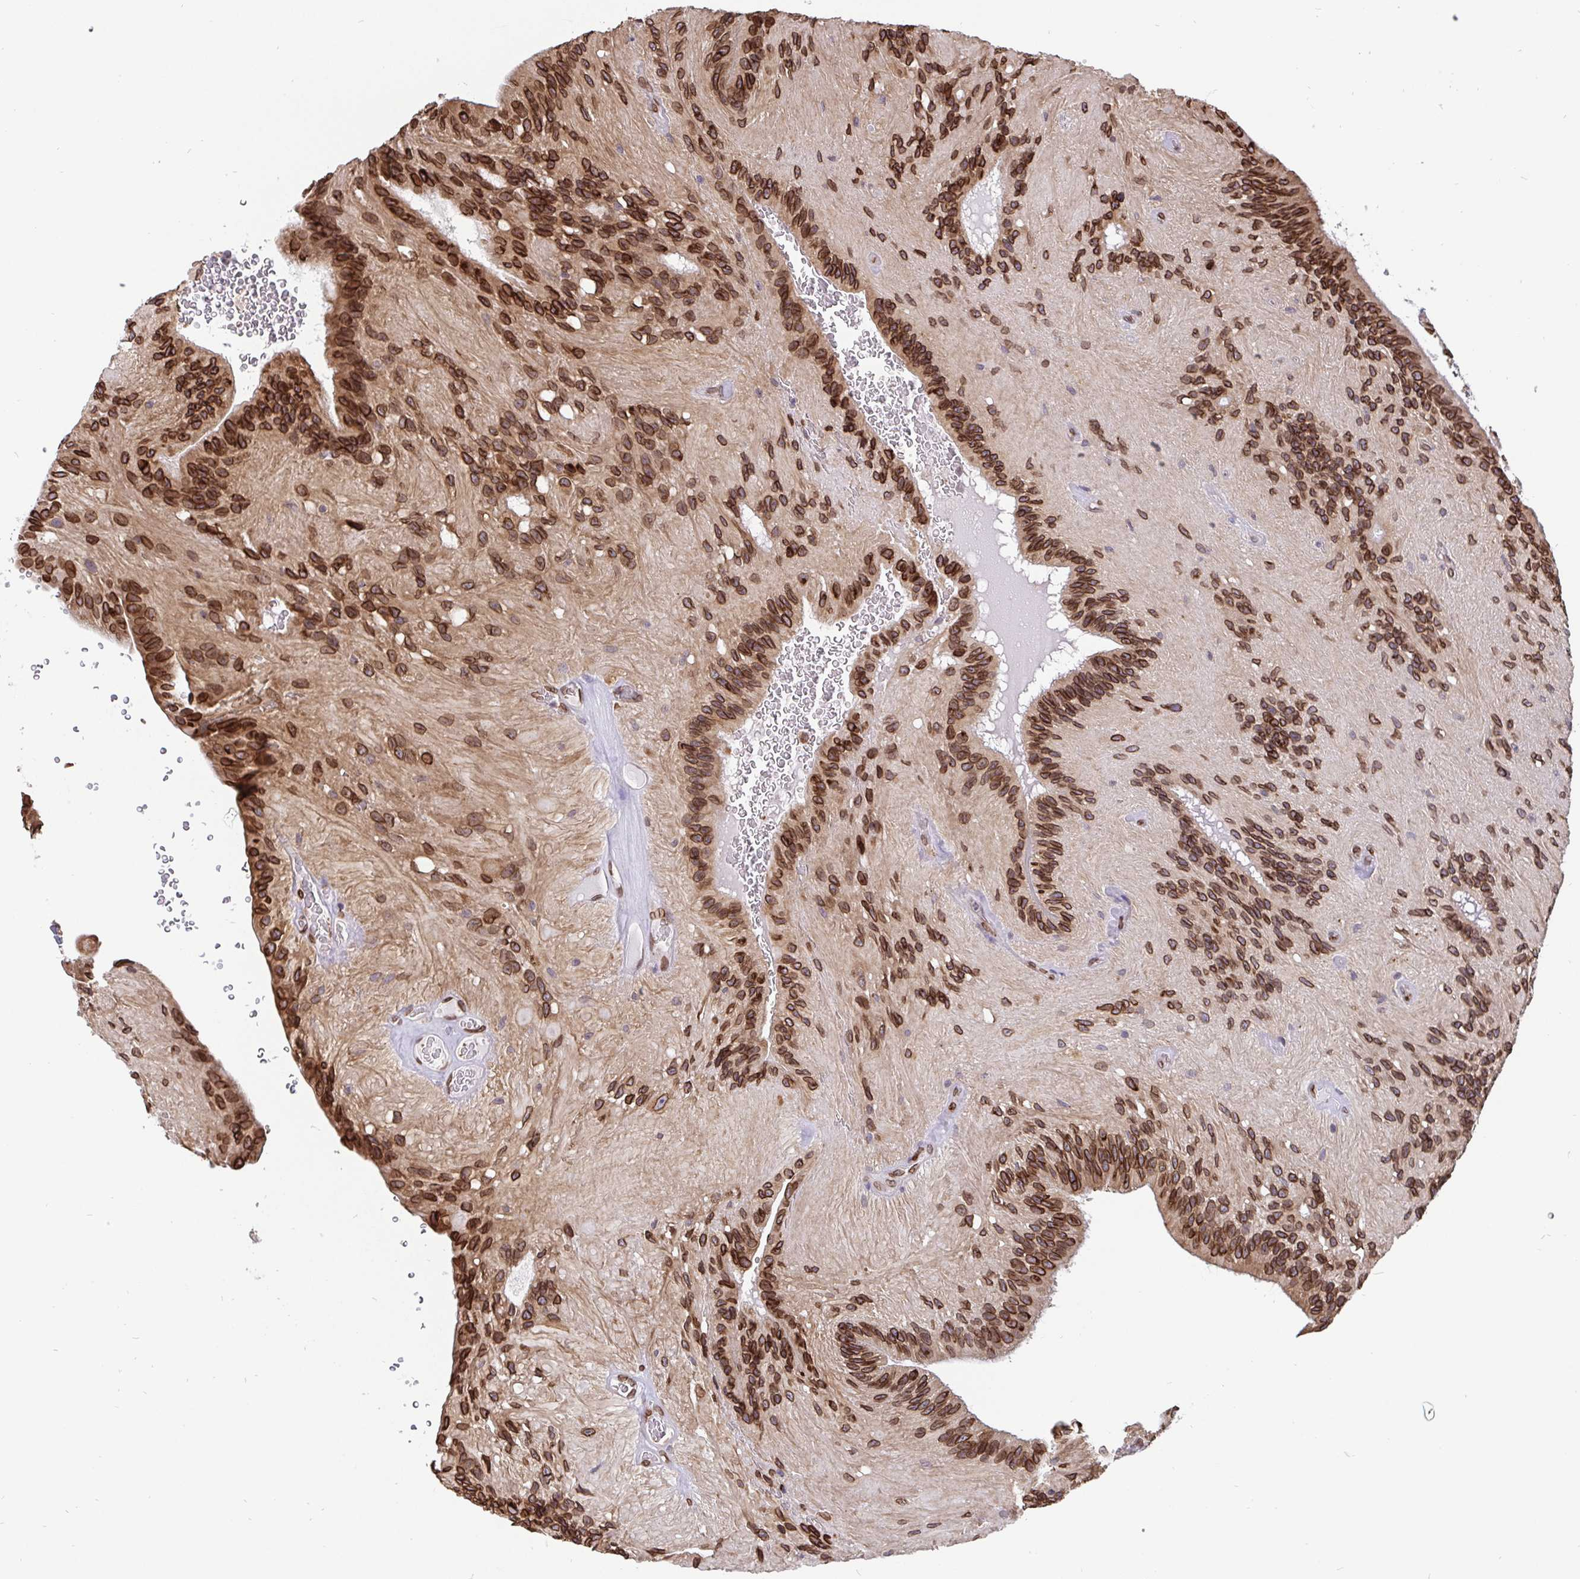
{"staining": {"intensity": "strong", "quantity": ">75%", "location": "cytoplasmic/membranous,nuclear"}, "tissue": "glioma", "cell_type": "Tumor cells", "image_type": "cancer", "snomed": [{"axis": "morphology", "description": "Glioma, malignant, Low grade"}, {"axis": "topography", "description": "Brain"}], "caption": "Immunohistochemistry histopathology image of glioma stained for a protein (brown), which reveals high levels of strong cytoplasmic/membranous and nuclear expression in about >75% of tumor cells.", "gene": "EMD", "patient": {"sex": "male", "age": 31}}